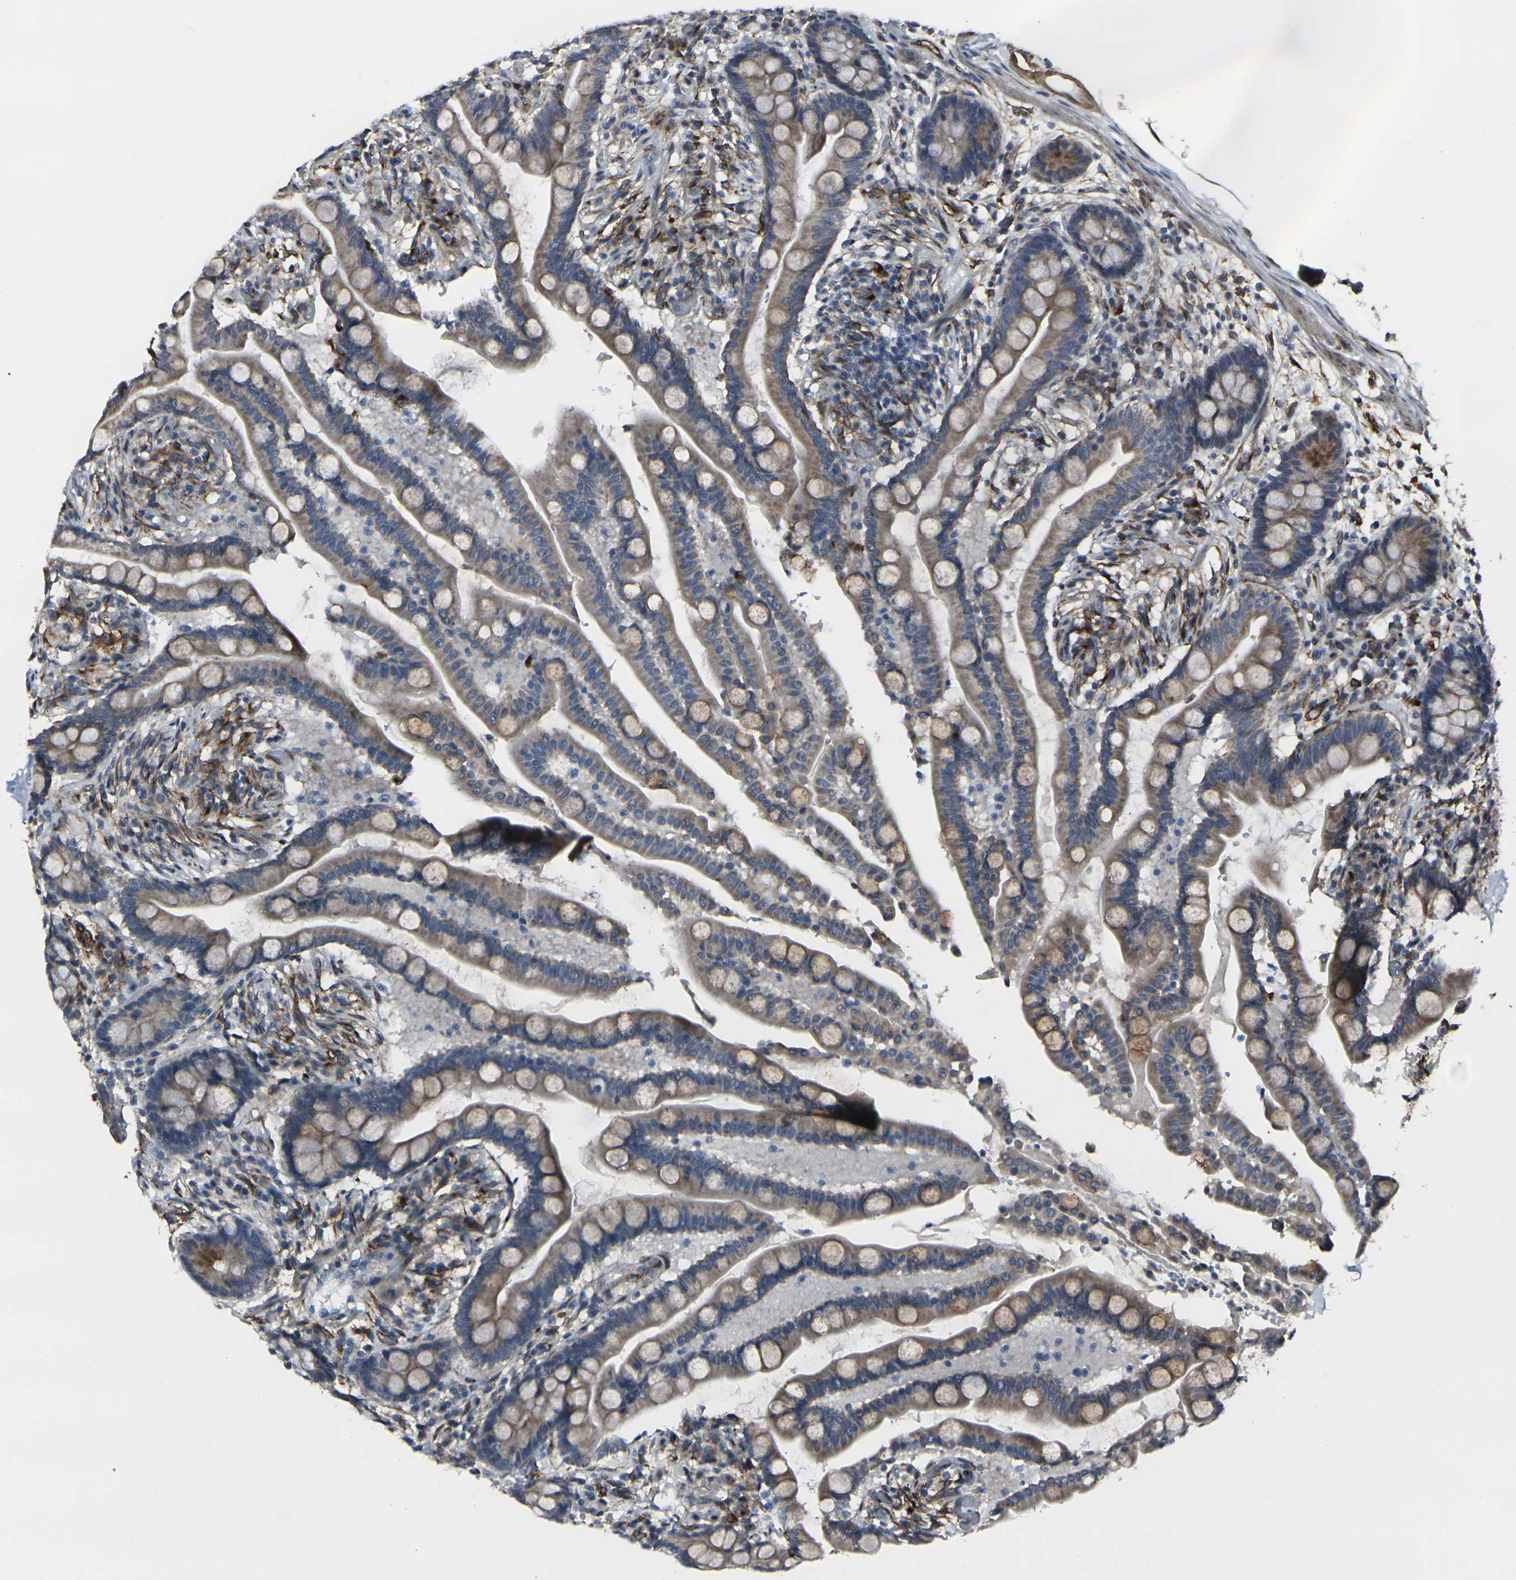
{"staining": {"intensity": "strong", "quantity": ">75%", "location": "cytoplasmic/membranous"}, "tissue": "colon", "cell_type": "Endothelial cells", "image_type": "normal", "snomed": [{"axis": "morphology", "description": "Normal tissue, NOS"}, {"axis": "topography", "description": "Colon"}], "caption": "Protein analysis of normal colon reveals strong cytoplasmic/membranous positivity in approximately >75% of endothelial cells. (IHC, brightfield microscopy, high magnification).", "gene": "MYOF", "patient": {"sex": "male", "age": 73}}